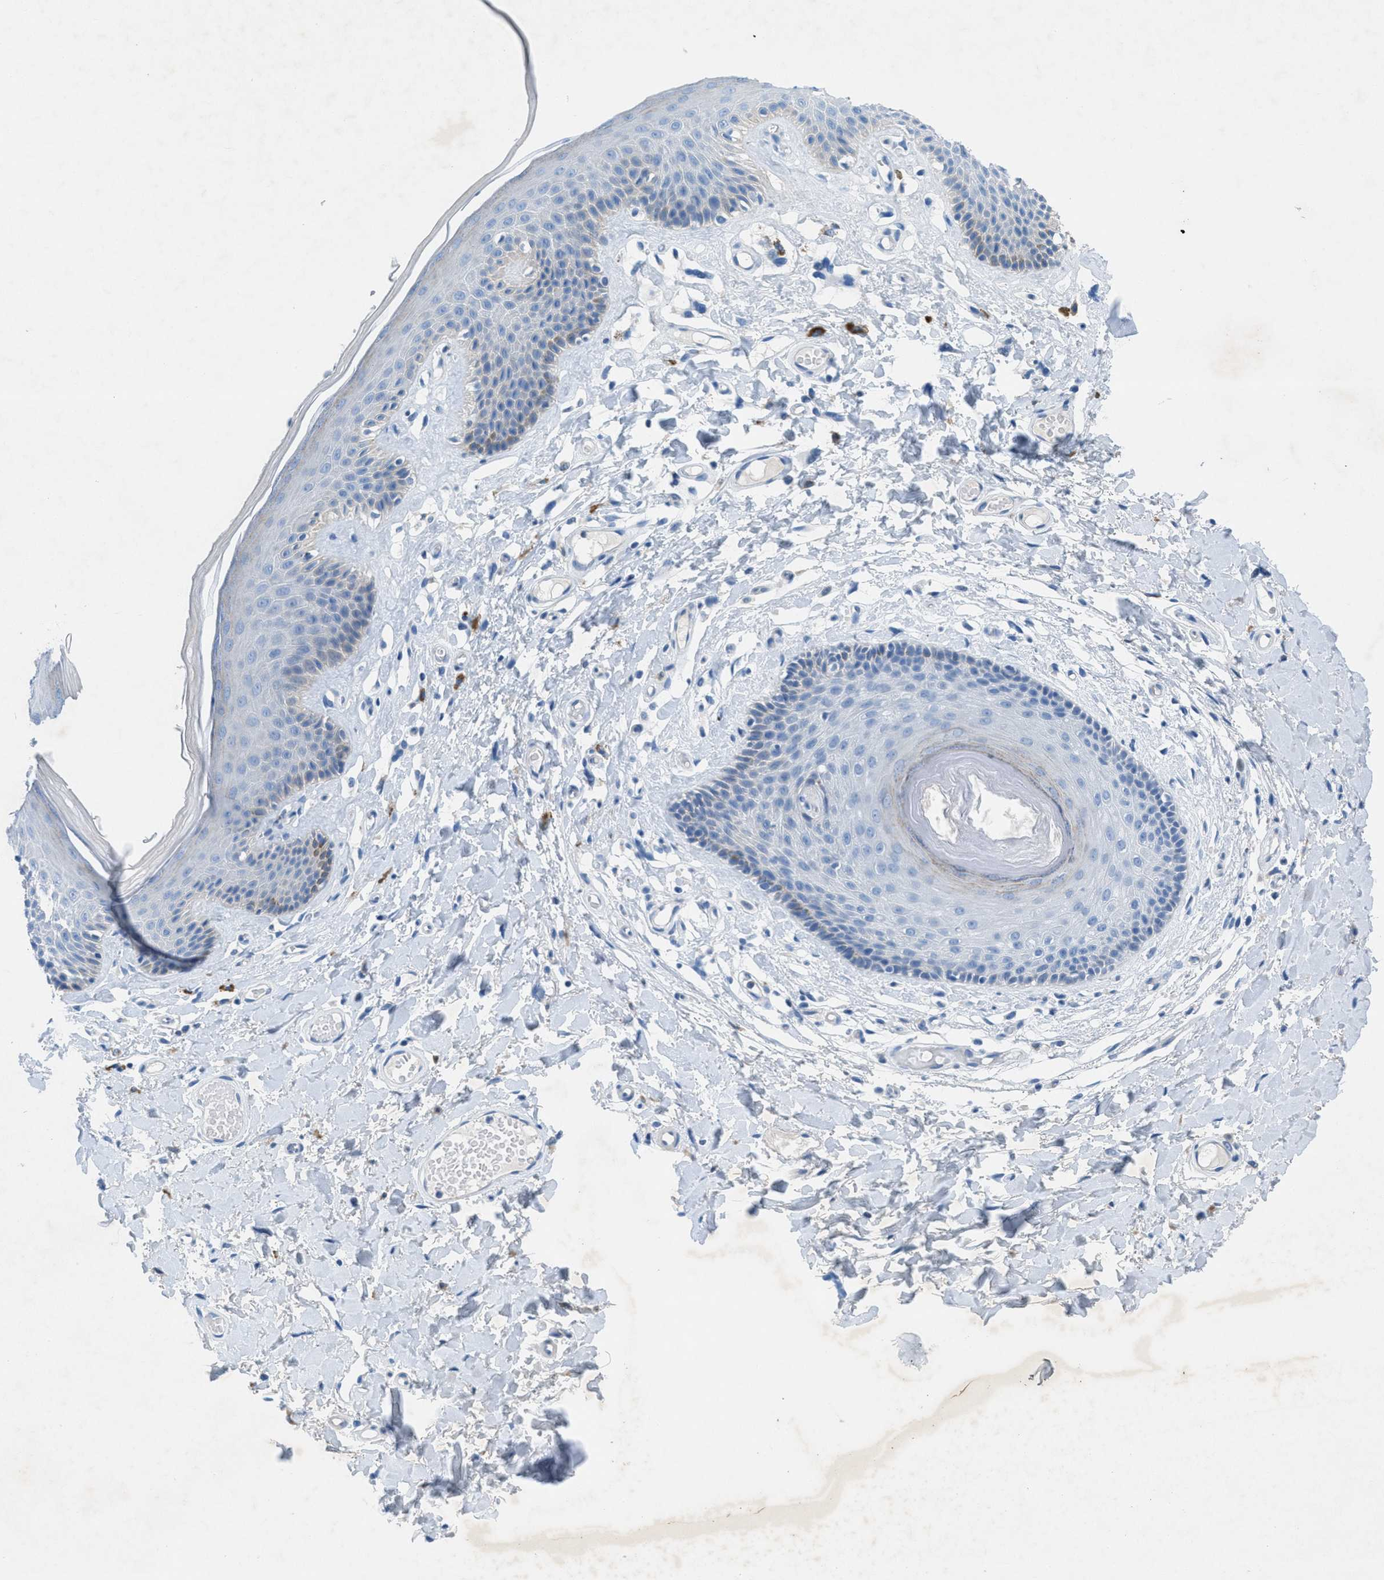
{"staining": {"intensity": "weak", "quantity": "<25%", "location": "cytoplasmic/membranous"}, "tissue": "skin", "cell_type": "Epidermal cells", "image_type": "normal", "snomed": [{"axis": "morphology", "description": "Normal tissue, NOS"}, {"axis": "topography", "description": "Vulva"}], "caption": "Skin stained for a protein using IHC exhibits no expression epidermal cells.", "gene": "GALNT17", "patient": {"sex": "female", "age": 73}}